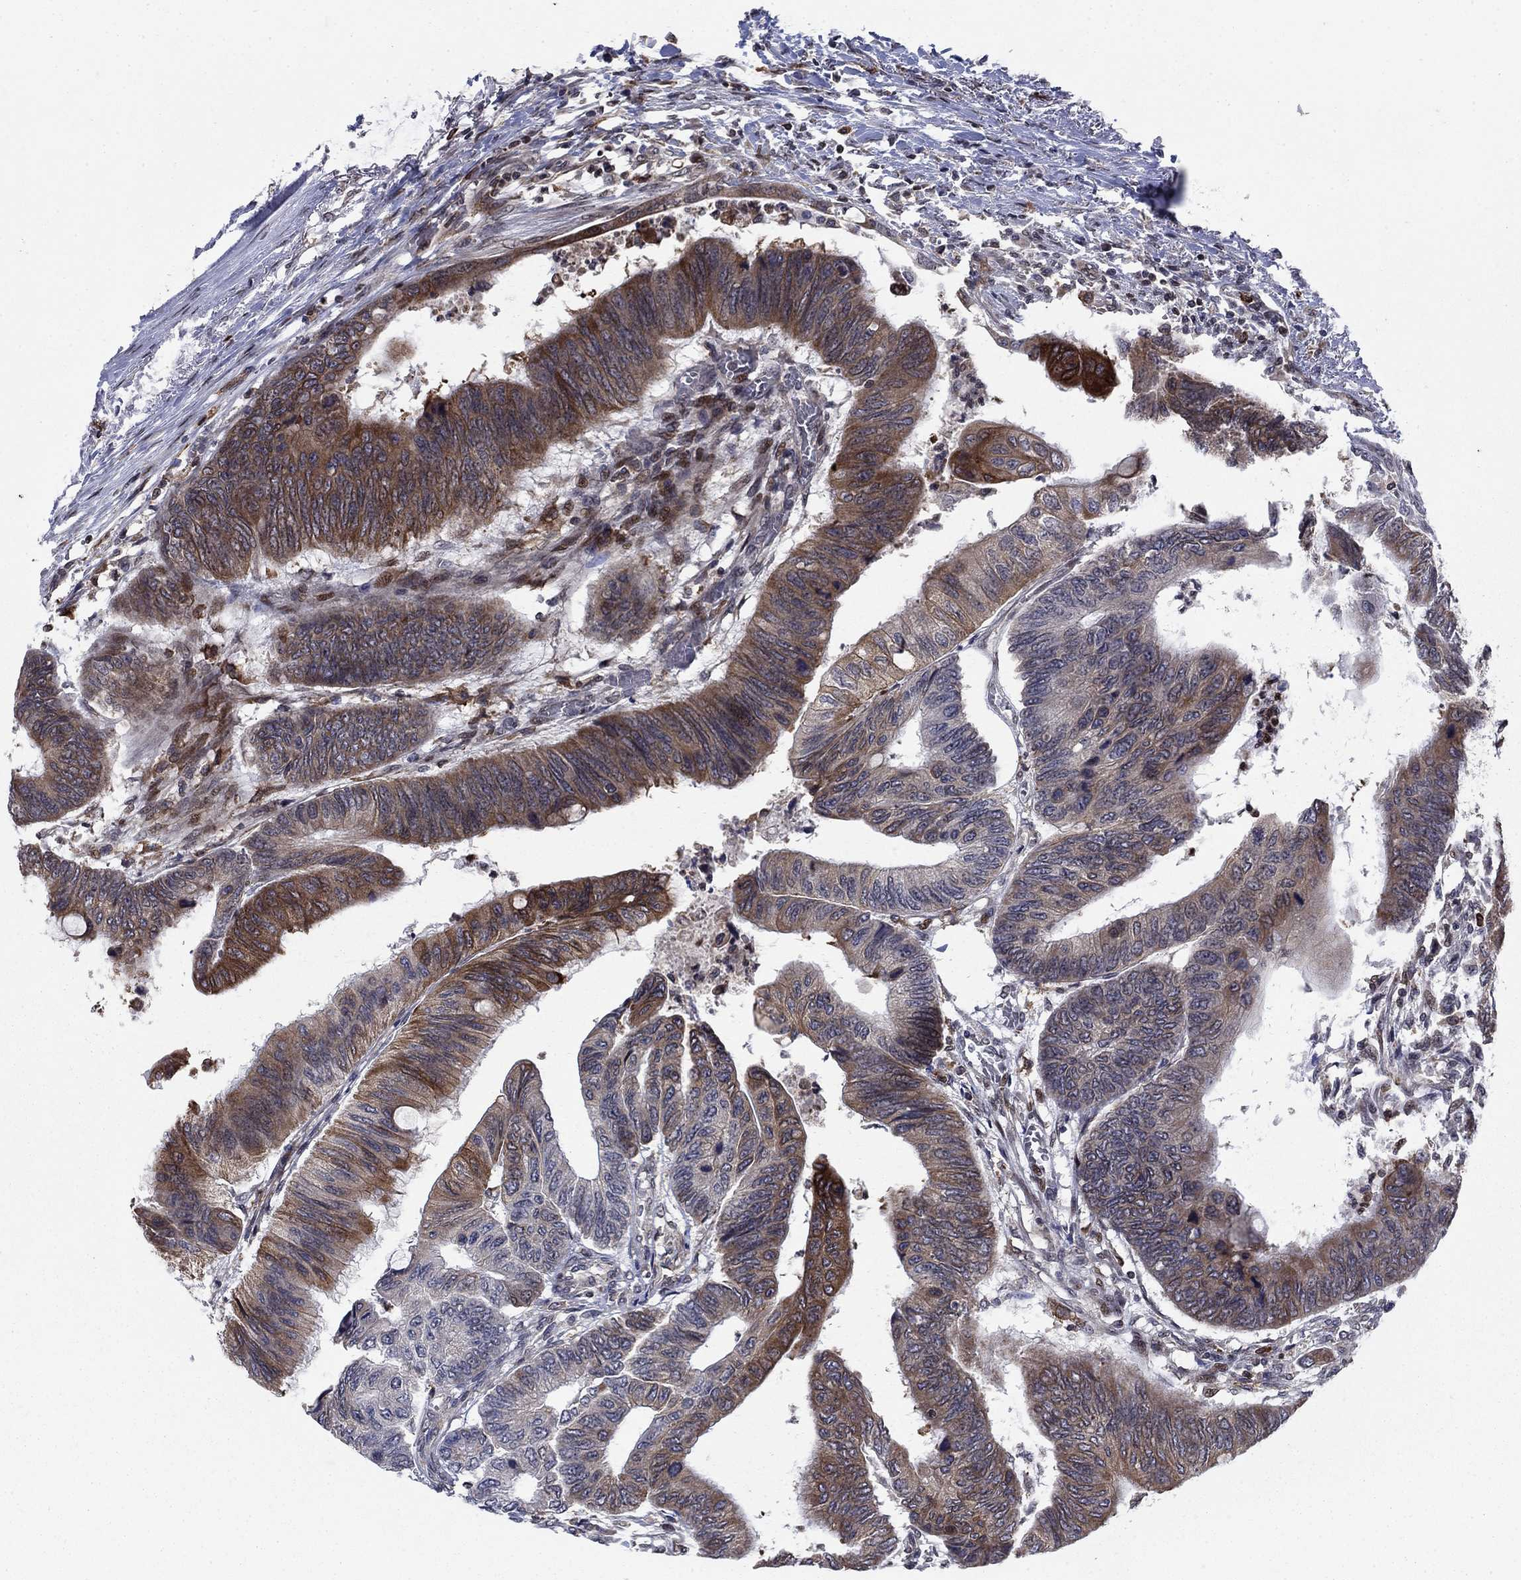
{"staining": {"intensity": "strong", "quantity": "<25%", "location": "cytoplasmic/membranous"}, "tissue": "colorectal cancer", "cell_type": "Tumor cells", "image_type": "cancer", "snomed": [{"axis": "morphology", "description": "Normal tissue, NOS"}, {"axis": "morphology", "description": "Adenocarcinoma, NOS"}, {"axis": "topography", "description": "Rectum"}, {"axis": "topography", "description": "Peripheral nerve tissue"}], "caption": "Immunohistochemical staining of human colorectal cancer reveals strong cytoplasmic/membranous protein staining in approximately <25% of tumor cells.", "gene": "DHRS7", "patient": {"sex": "male", "age": 92}}